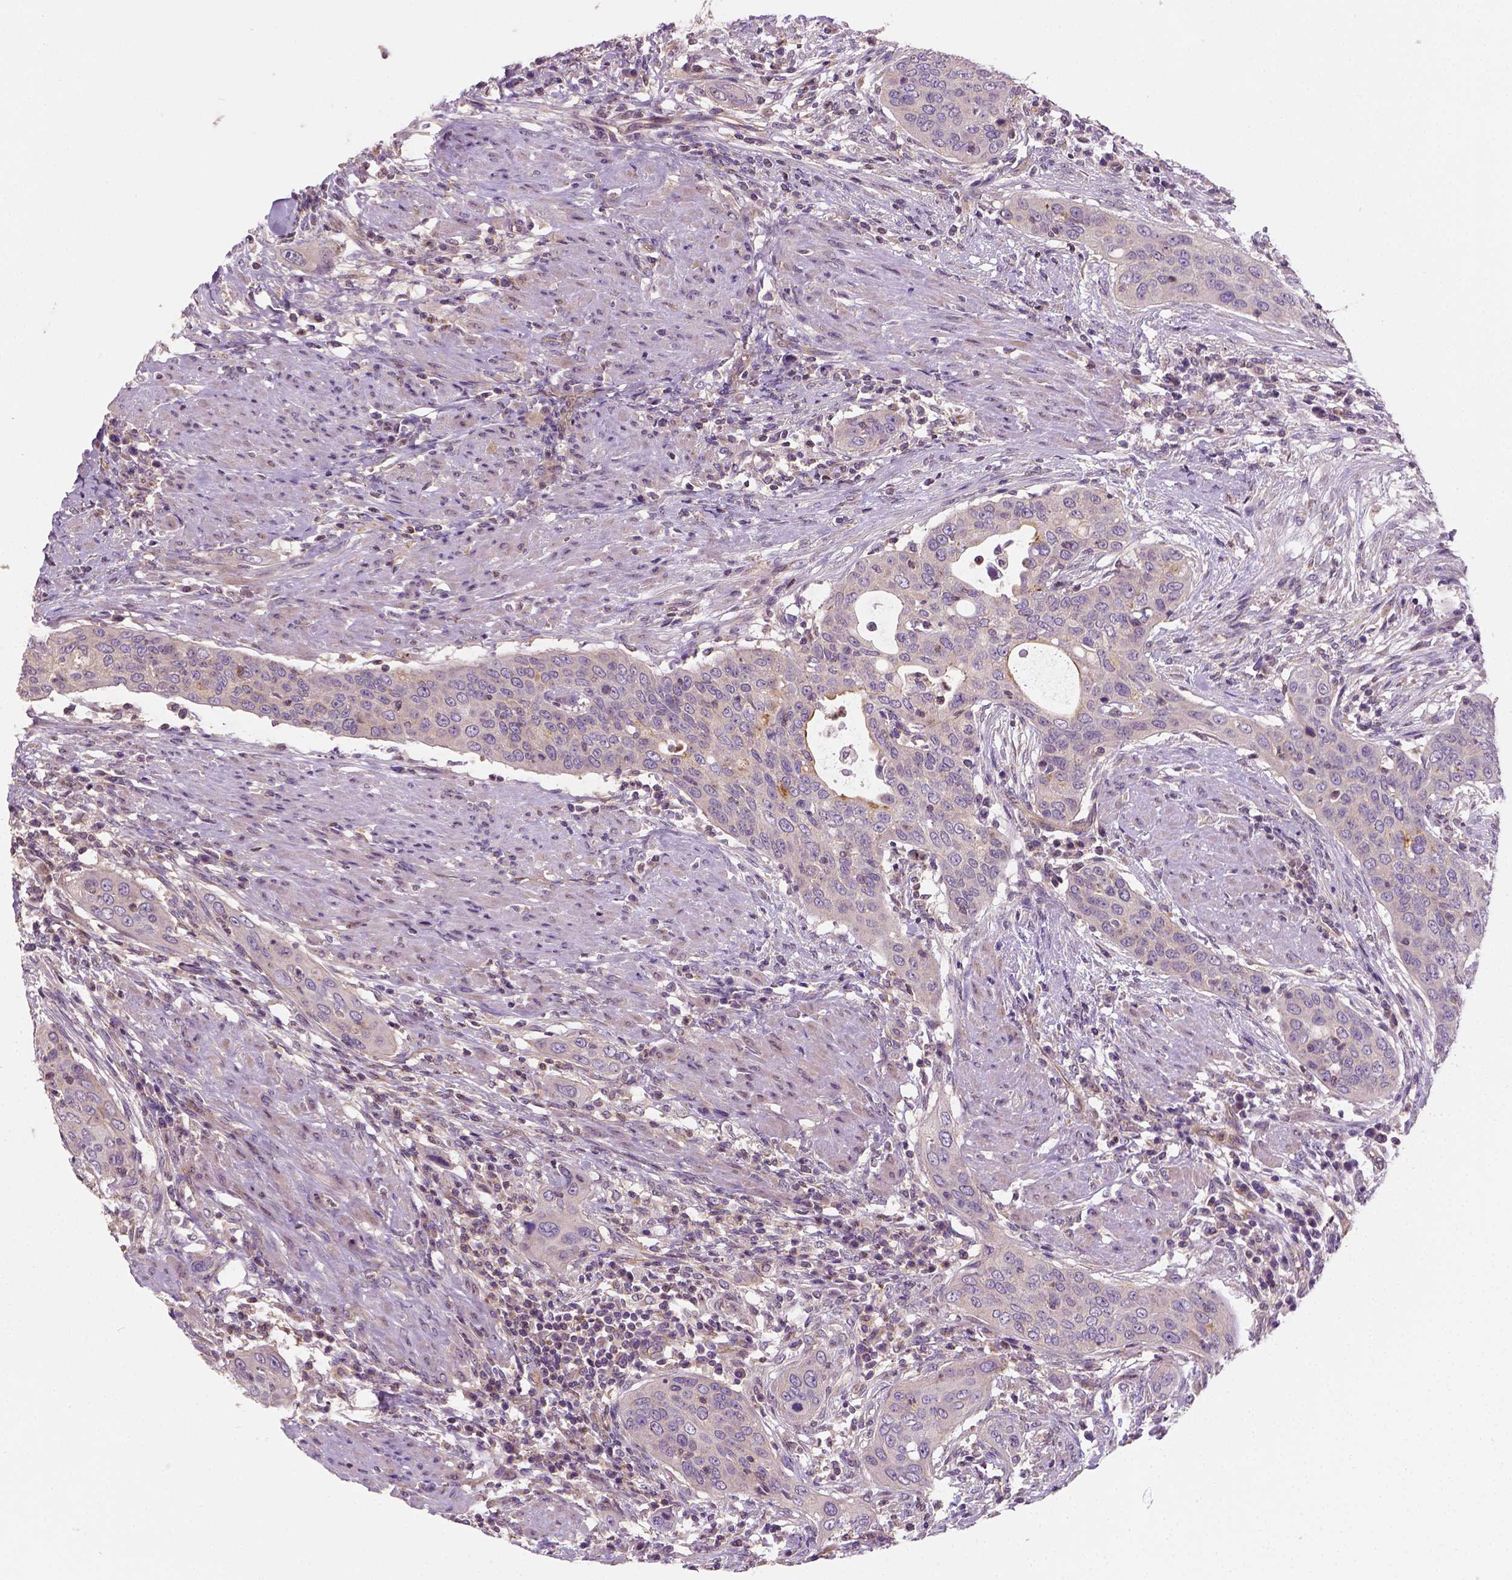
{"staining": {"intensity": "weak", "quantity": ">75%", "location": "cytoplasmic/membranous"}, "tissue": "urothelial cancer", "cell_type": "Tumor cells", "image_type": "cancer", "snomed": [{"axis": "morphology", "description": "Urothelial carcinoma, High grade"}, {"axis": "topography", "description": "Urinary bladder"}], "caption": "Urothelial cancer stained with a protein marker shows weak staining in tumor cells.", "gene": "CRACR2A", "patient": {"sex": "male", "age": 82}}